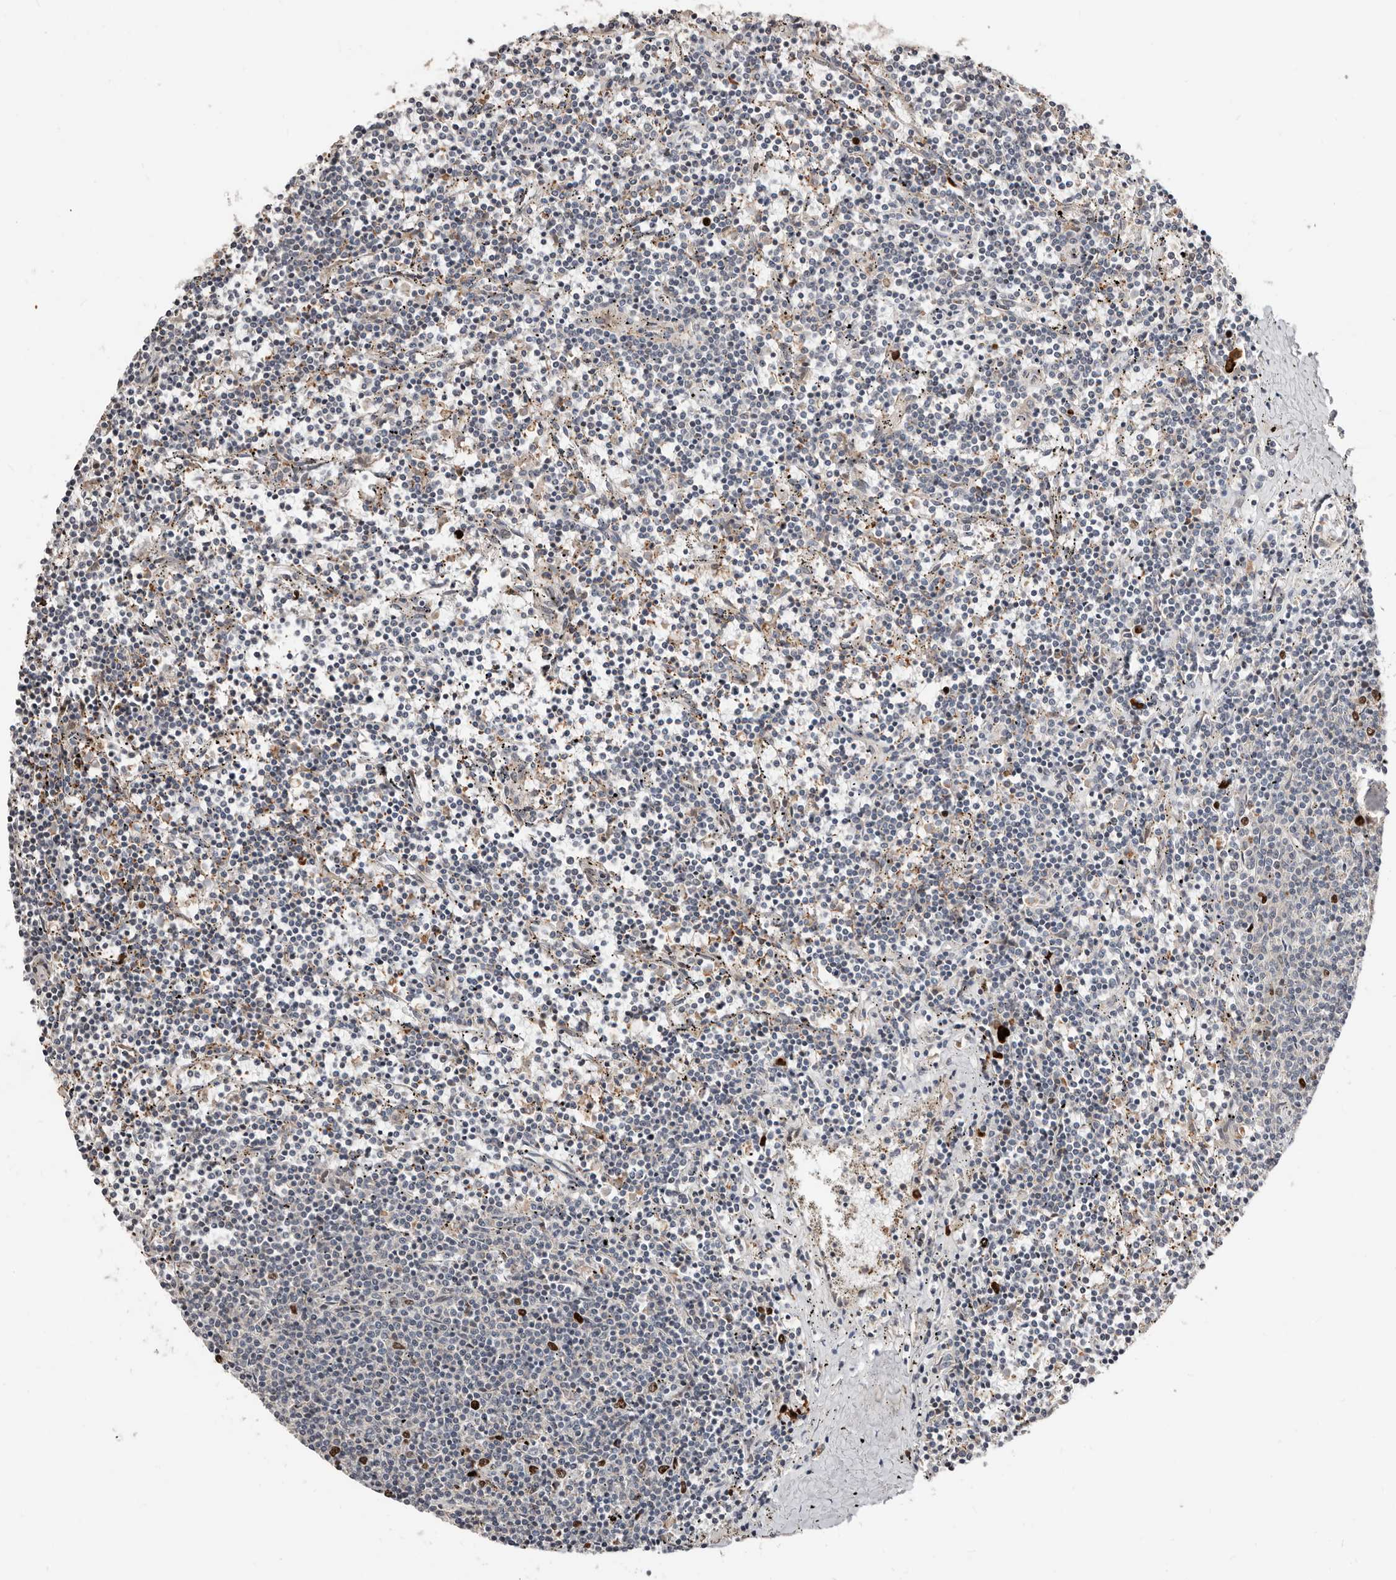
{"staining": {"intensity": "strong", "quantity": "<25%", "location": "nuclear"}, "tissue": "lymphoma", "cell_type": "Tumor cells", "image_type": "cancer", "snomed": [{"axis": "morphology", "description": "Malignant lymphoma, non-Hodgkin's type, Low grade"}, {"axis": "topography", "description": "Spleen"}], "caption": "The photomicrograph exhibits immunohistochemical staining of lymphoma. There is strong nuclear positivity is present in about <25% of tumor cells. (DAB = brown stain, brightfield microscopy at high magnification).", "gene": "SMYD4", "patient": {"sex": "female", "age": 50}}